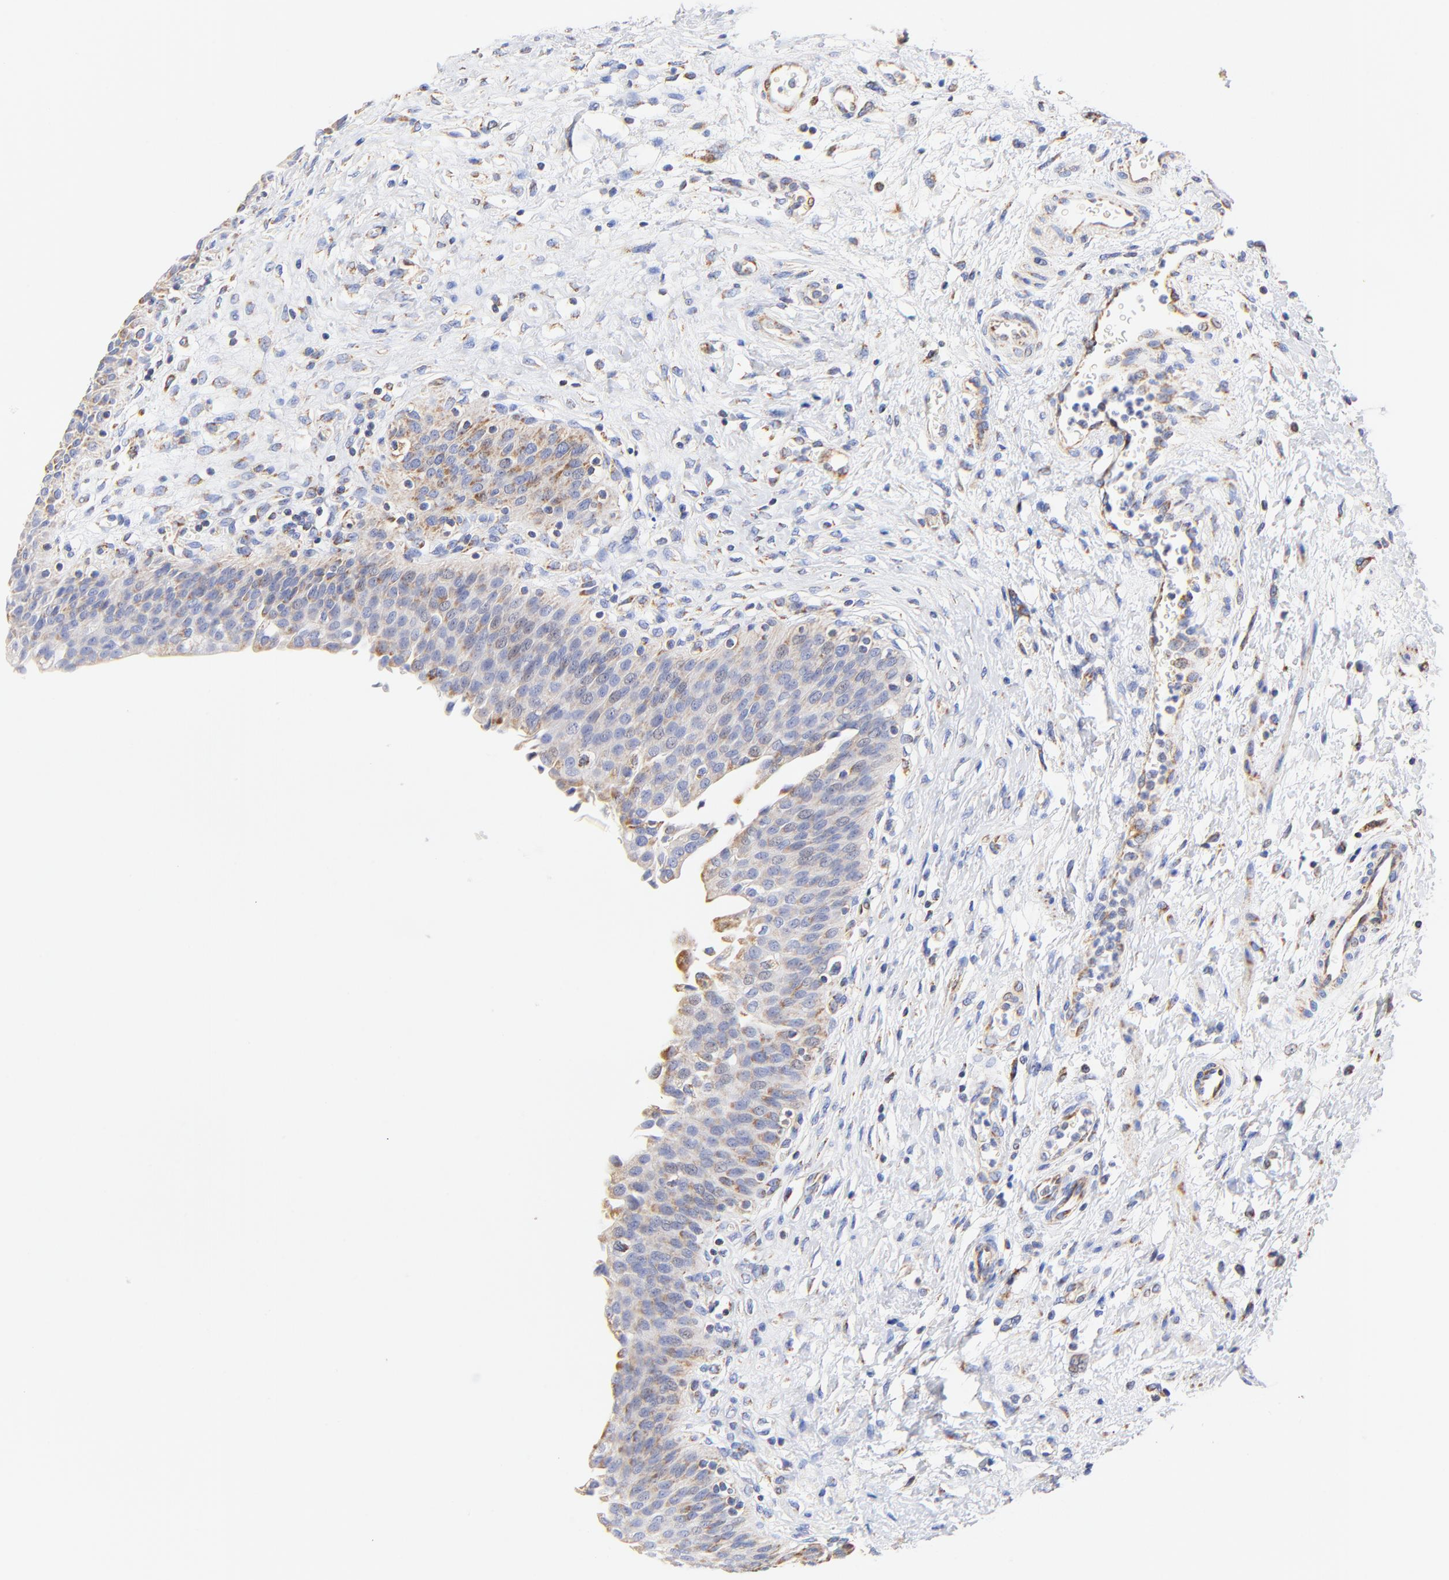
{"staining": {"intensity": "moderate", "quantity": "25%-75%", "location": "cytoplasmic/membranous"}, "tissue": "urinary bladder", "cell_type": "Urothelial cells", "image_type": "normal", "snomed": [{"axis": "morphology", "description": "Normal tissue, NOS"}, {"axis": "morphology", "description": "Dysplasia, NOS"}, {"axis": "topography", "description": "Urinary bladder"}], "caption": "The immunohistochemical stain labels moderate cytoplasmic/membranous staining in urothelial cells of benign urinary bladder.", "gene": "ATP5F1D", "patient": {"sex": "male", "age": 35}}